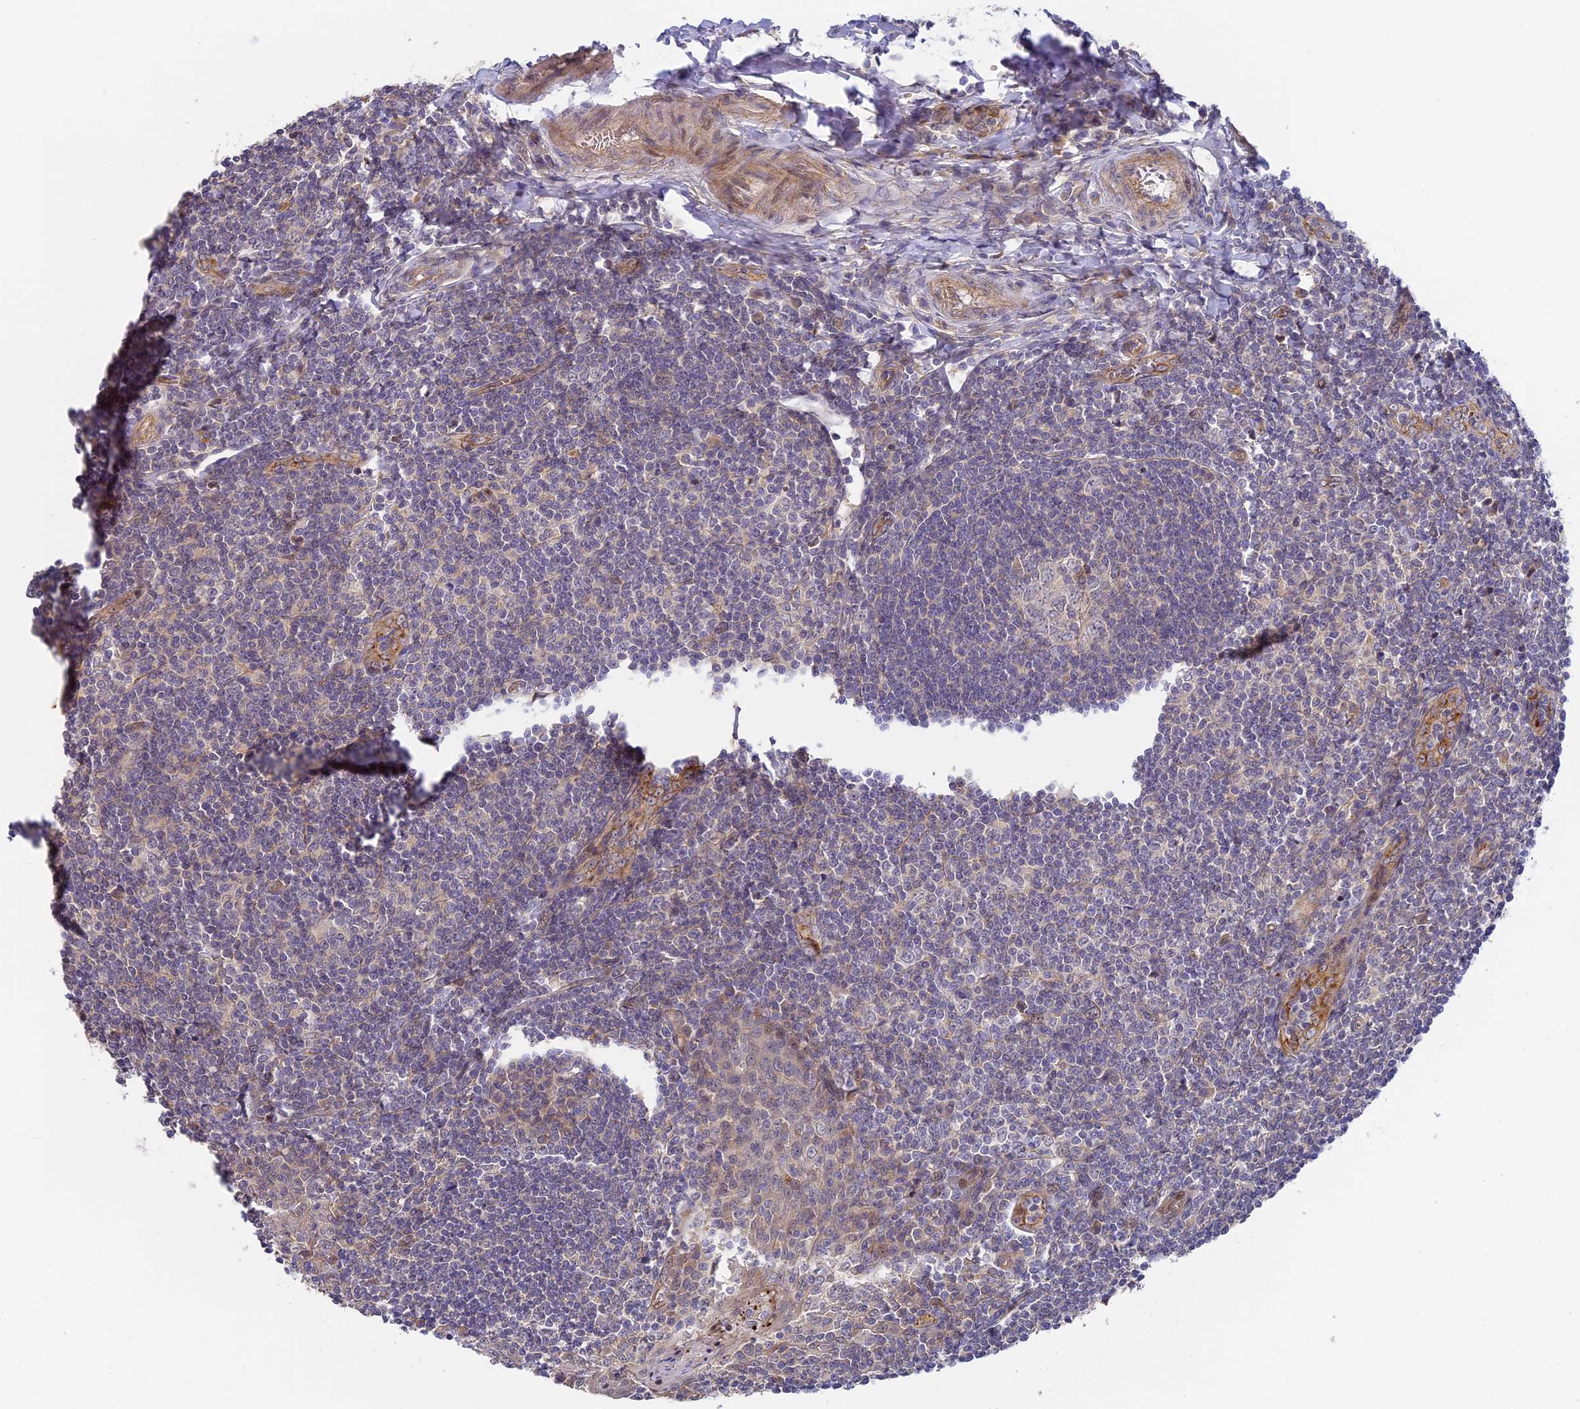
{"staining": {"intensity": "weak", "quantity": "<25%", "location": "cytoplasmic/membranous,nuclear"}, "tissue": "tonsil", "cell_type": "Germinal center cells", "image_type": "normal", "snomed": [{"axis": "morphology", "description": "Normal tissue, NOS"}, {"axis": "topography", "description": "Tonsil"}], "caption": "Immunohistochemistry of benign tonsil displays no positivity in germinal center cells.", "gene": "MISP3", "patient": {"sex": "male", "age": 27}}